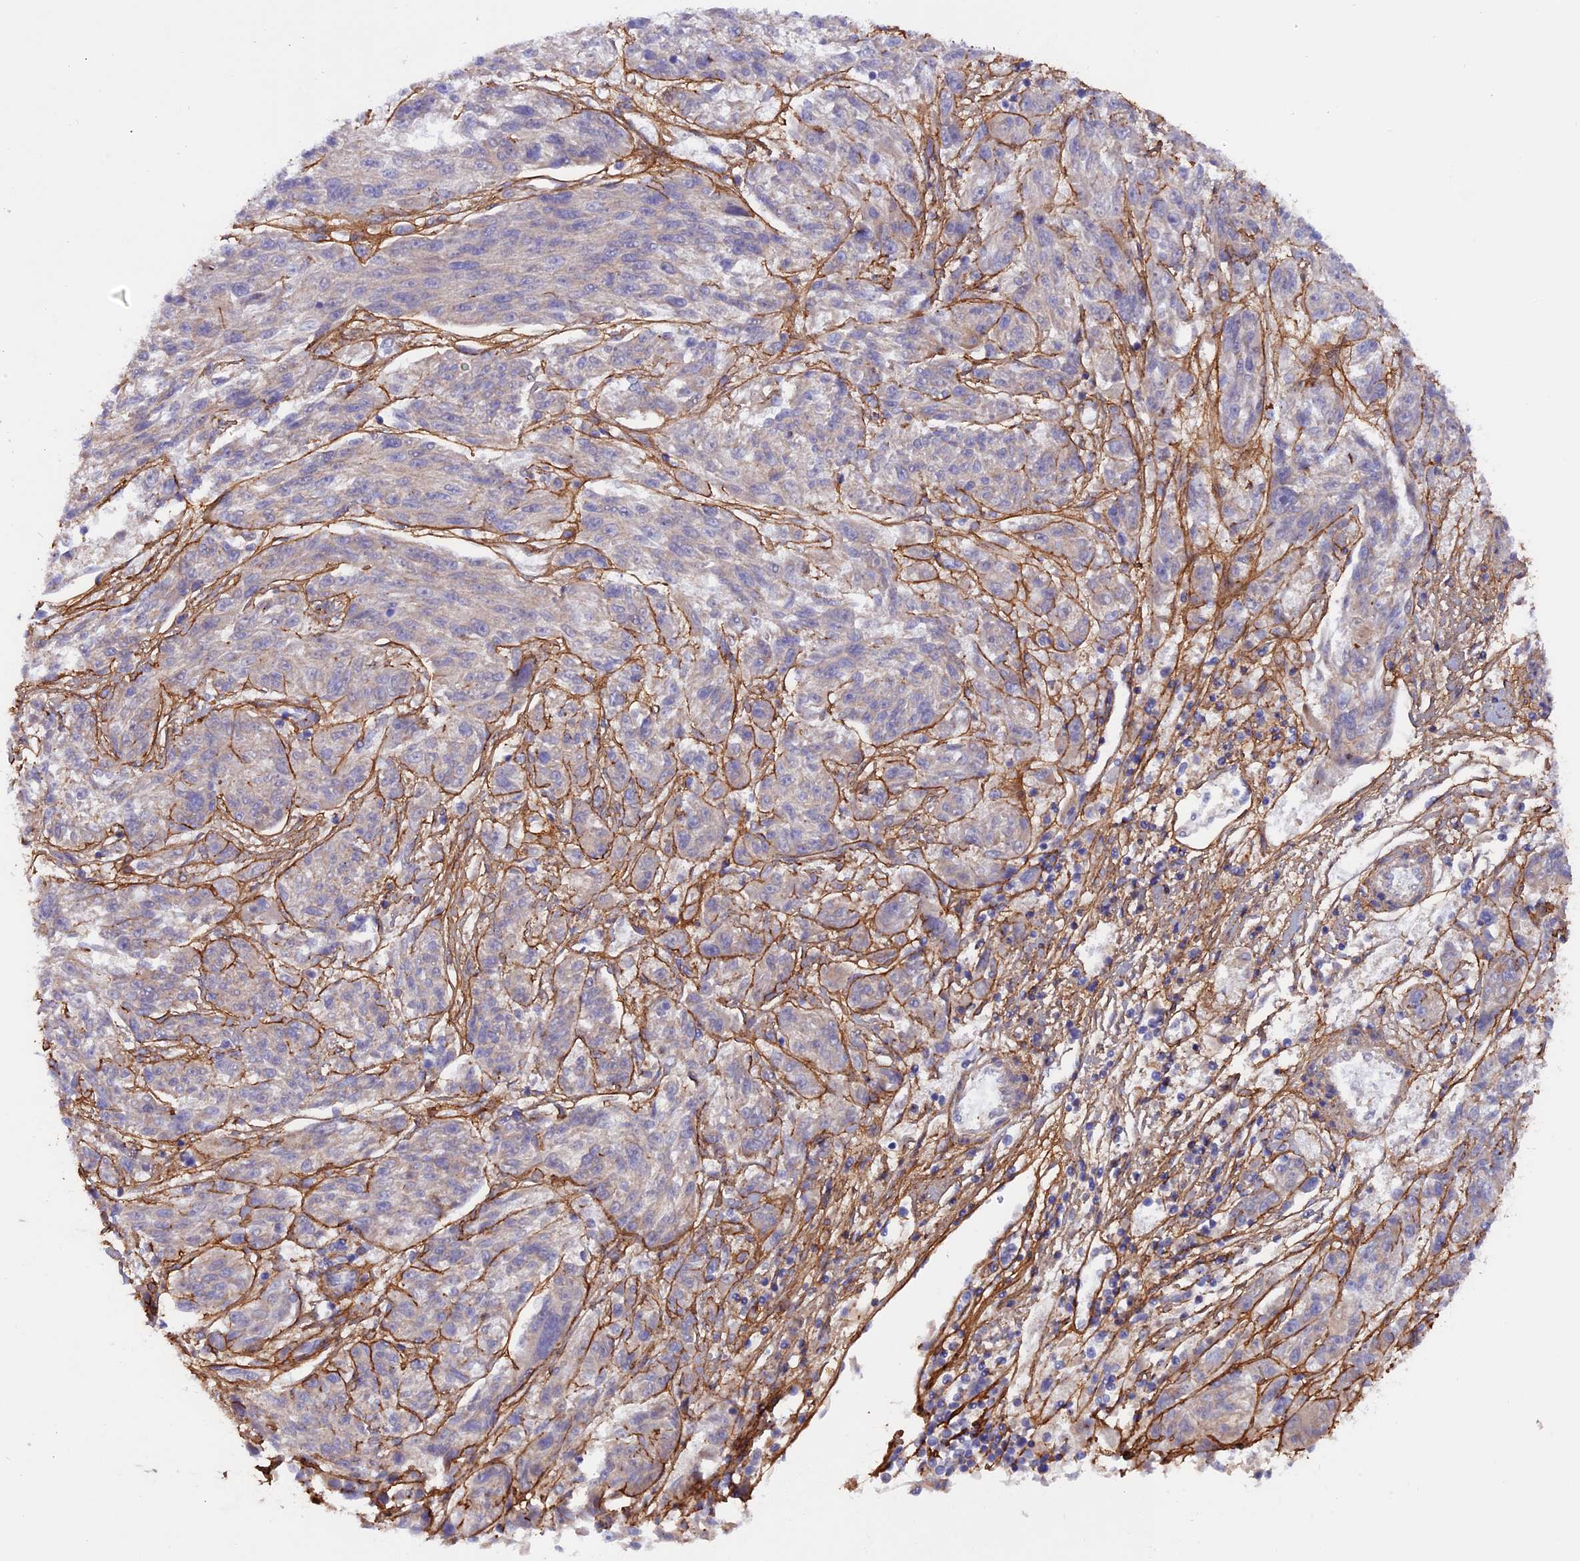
{"staining": {"intensity": "negative", "quantity": "none", "location": "none"}, "tissue": "melanoma", "cell_type": "Tumor cells", "image_type": "cancer", "snomed": [{"axis": "morphology", "description": "Malignant melanoma, NOS"}, {"axis": "topography", "description": "Skin"}], "caption": "Tumor cells are negative for protein expression in human melanoma. Nuclei are stained in blue.", "gene": "COL4A3", "patient": {"sex": "male", "age": 53}}